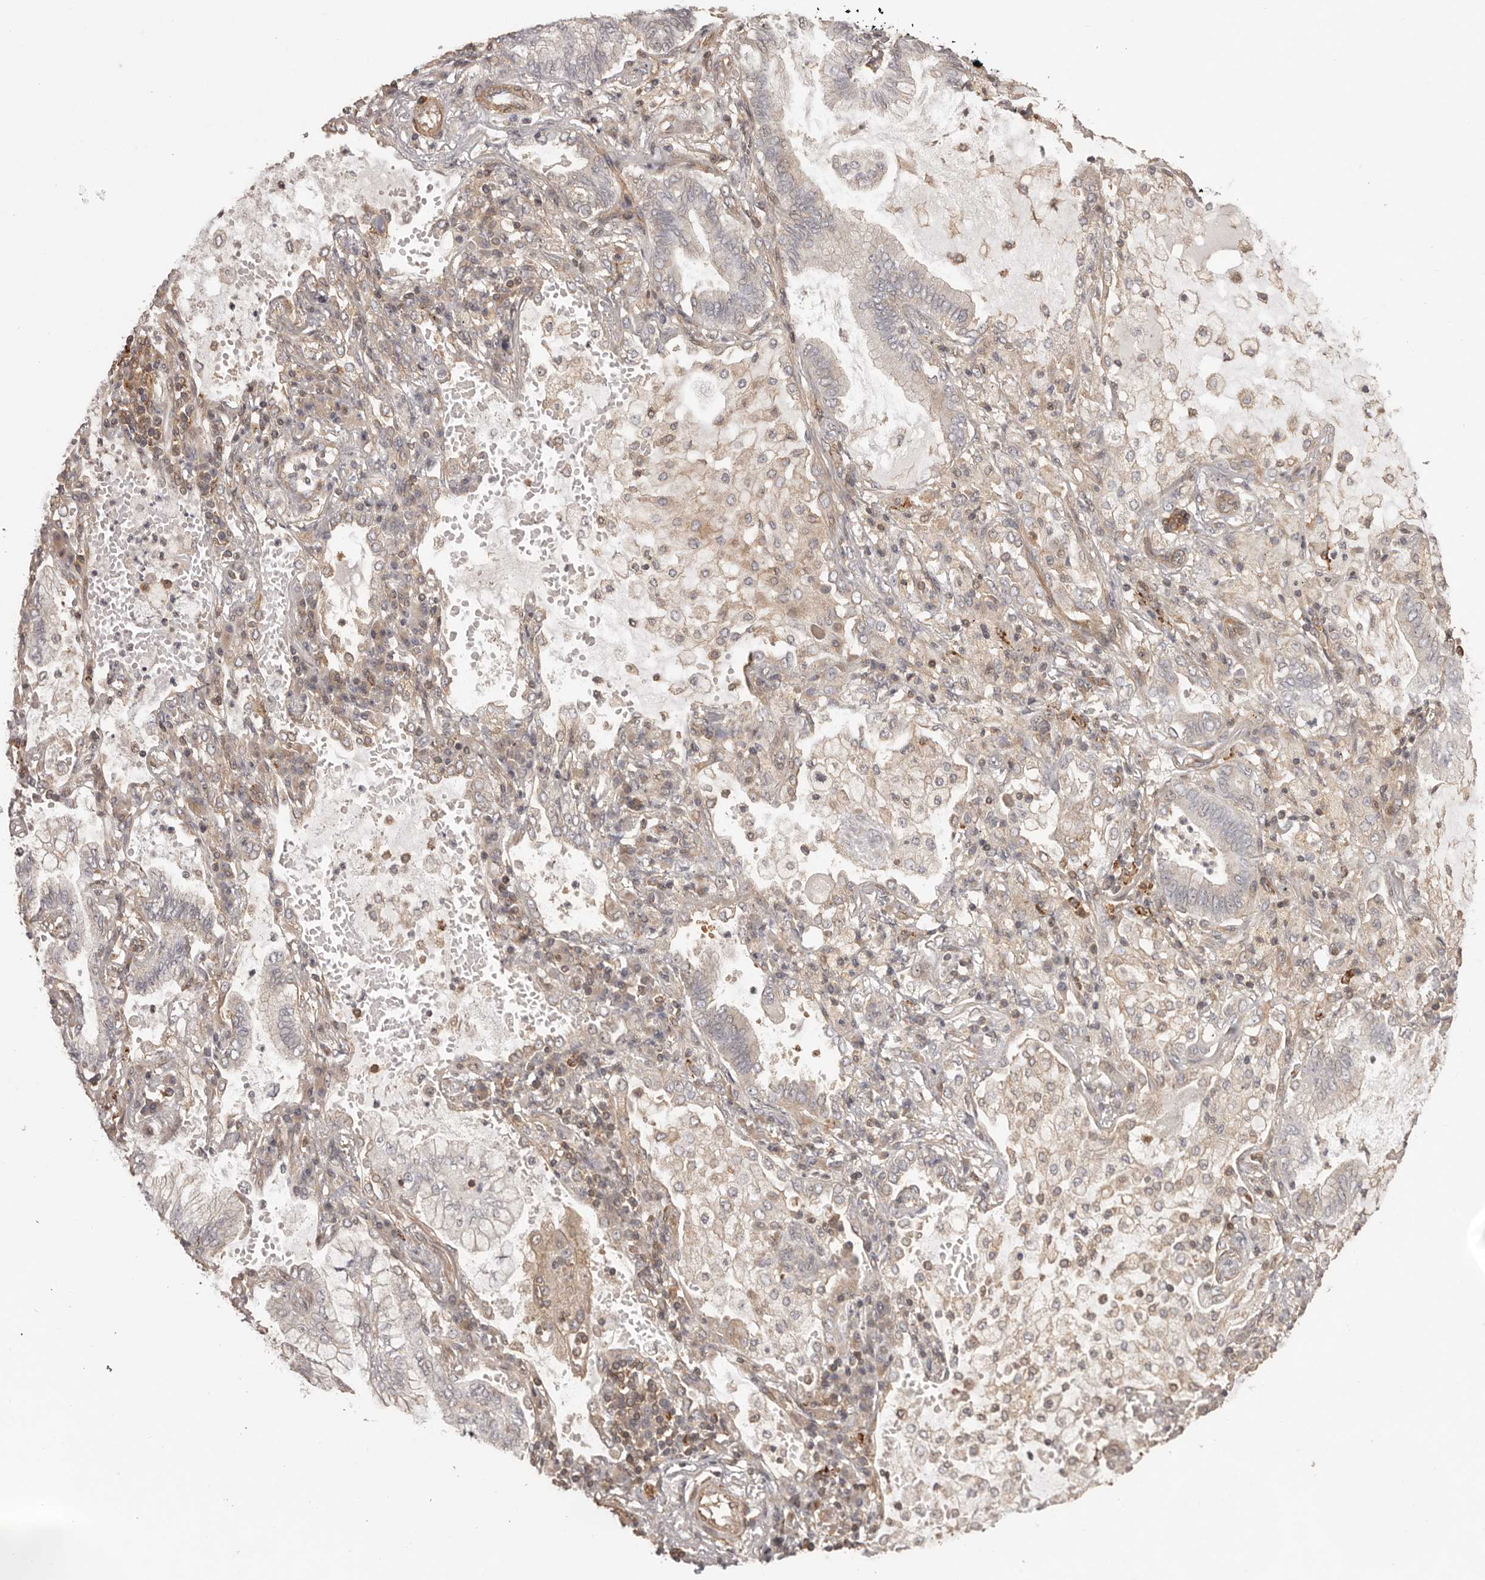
{"staining": {"intensity": "negative", "quantity": "none", "location": "none"}, "tissue": "lung cancer", "cell_type": "Tumor cells", "image_type": "cancer", "snomed": [{"axis": "morphology", "description": "Adenocarcinoma, NOS"}, {"axis": "topography", "description": "Lung"}], "caption": "Protein analysis of lung adenocarcinoma reveals no significant expression in tumor cells.", "gene": "NFKBIA", "patient": {"sex": "female", "age": 70}}